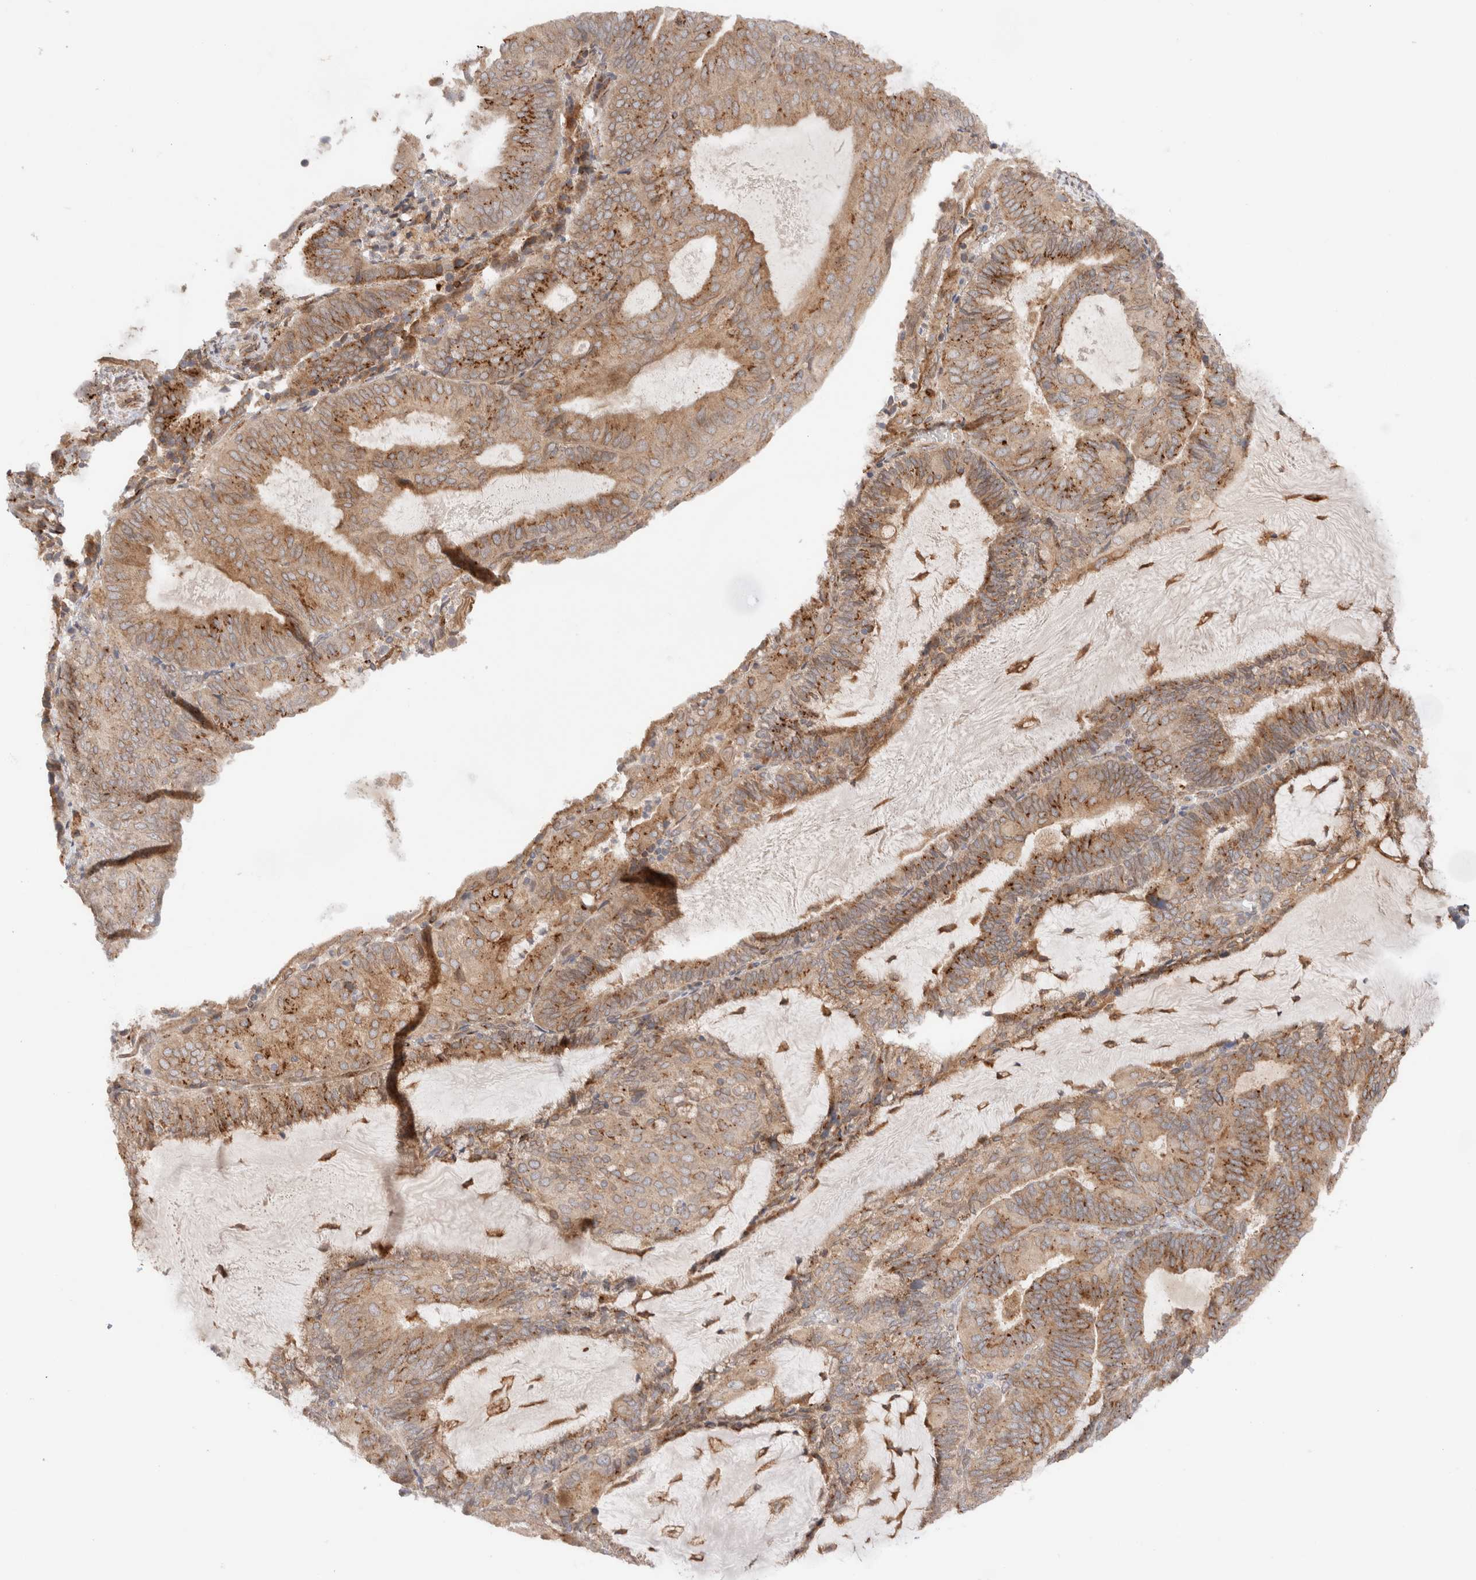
{"staining": {"intensity": "moderate", "quantity": ">75%", "location": "cytoplasmic/membranous"}, "tissue": "endometrial cancer", "cell_type": "Tumor cells", "image_type": "cancer", "snomed": [{"axis": "morphology", "description": "Adenocarcinoma, NOS"}, {"axis": "topography", "description": "Endometrium"}], "caption": "There is medium levels of moderate cytoplasmic/membranous staining in tumor cells of endometrial cancer (adenocarcinoma), as demonstrated by immunohistochemical staining (brown color).", "gene": "GCN1", "patient": {"sex": "female", "age": 81}}